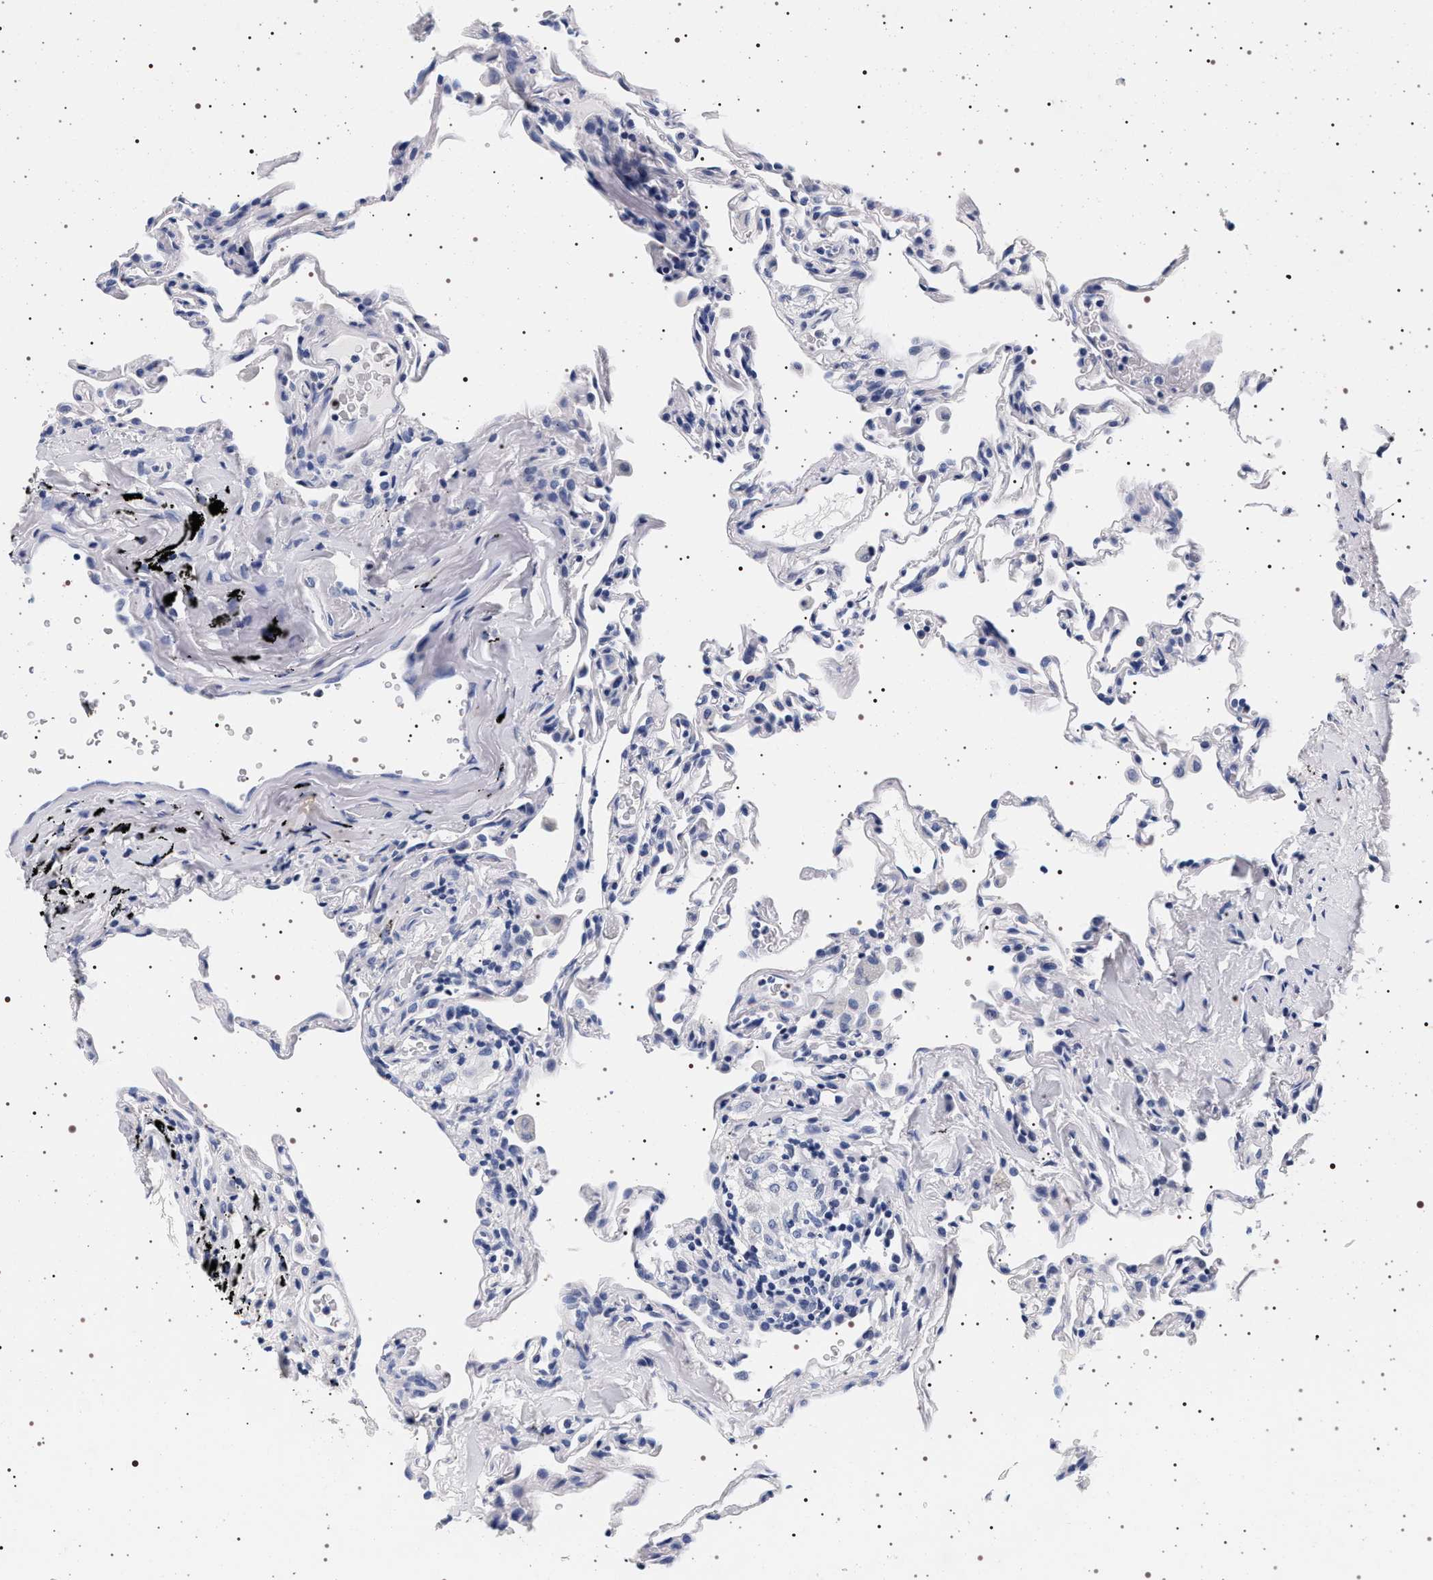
{"staining": {"intensity": "negative", "quantity": "none", "location": "none"}, "tissue": "lung", "cell_type": "Alveolar cells", "image_type": "normal", "snomed": [{"axis": "morphology", "description": "Normal tissue, NOS"}, {"axis": "topography", "description": "Lung"}], "caption": "Immunohistochemistry histopathology image of unremarkable lung: human lung stained with DAB (3,3'-diaminobenzidine) demonstrates no significant protein positivity in alveolar cells.", "gene": "SYN1", "patient": {"sex": "male", "age": 59}}